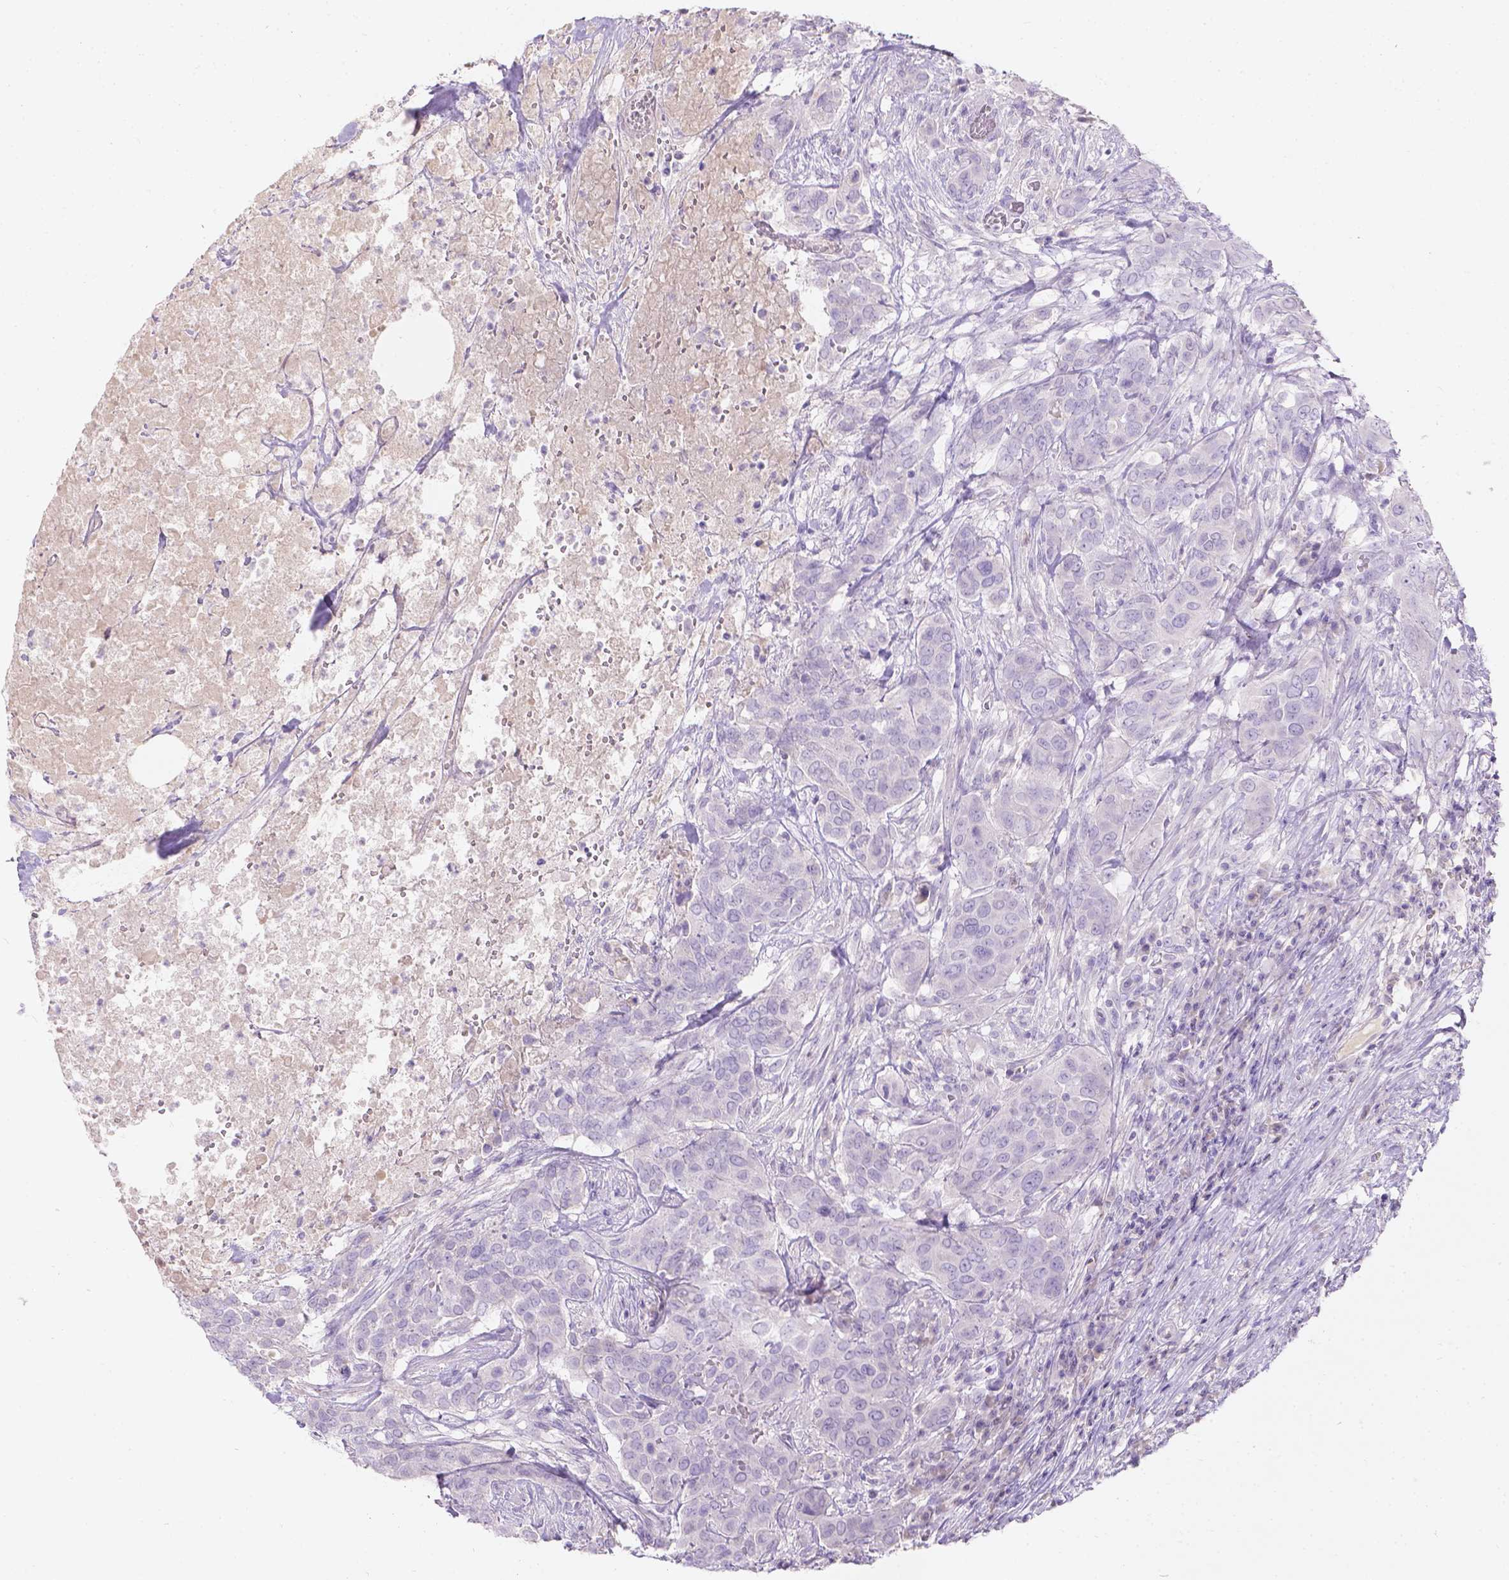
{"staining": {"intensity": "negative", "quantity": "none", "location": "none"}, "tissue": "urothelial cancer", "cell_type": "Tumor cells", "image_type": "cancer", "snomed": [{"axis": "morphology", "description": "Urothelial carcinoma, NOS"}, {"axis": "morphology", "description": "Urothelial carcinoma, High grade"}, {"axis": "topography", "description": "Urinary bladder"}], "caption": "An image of urothelial cancer stained for a protein exhibits no brown staining in tumor cells.", "gene": "GAL3ST2", "patient": {"sex": "male", "age": 63}}